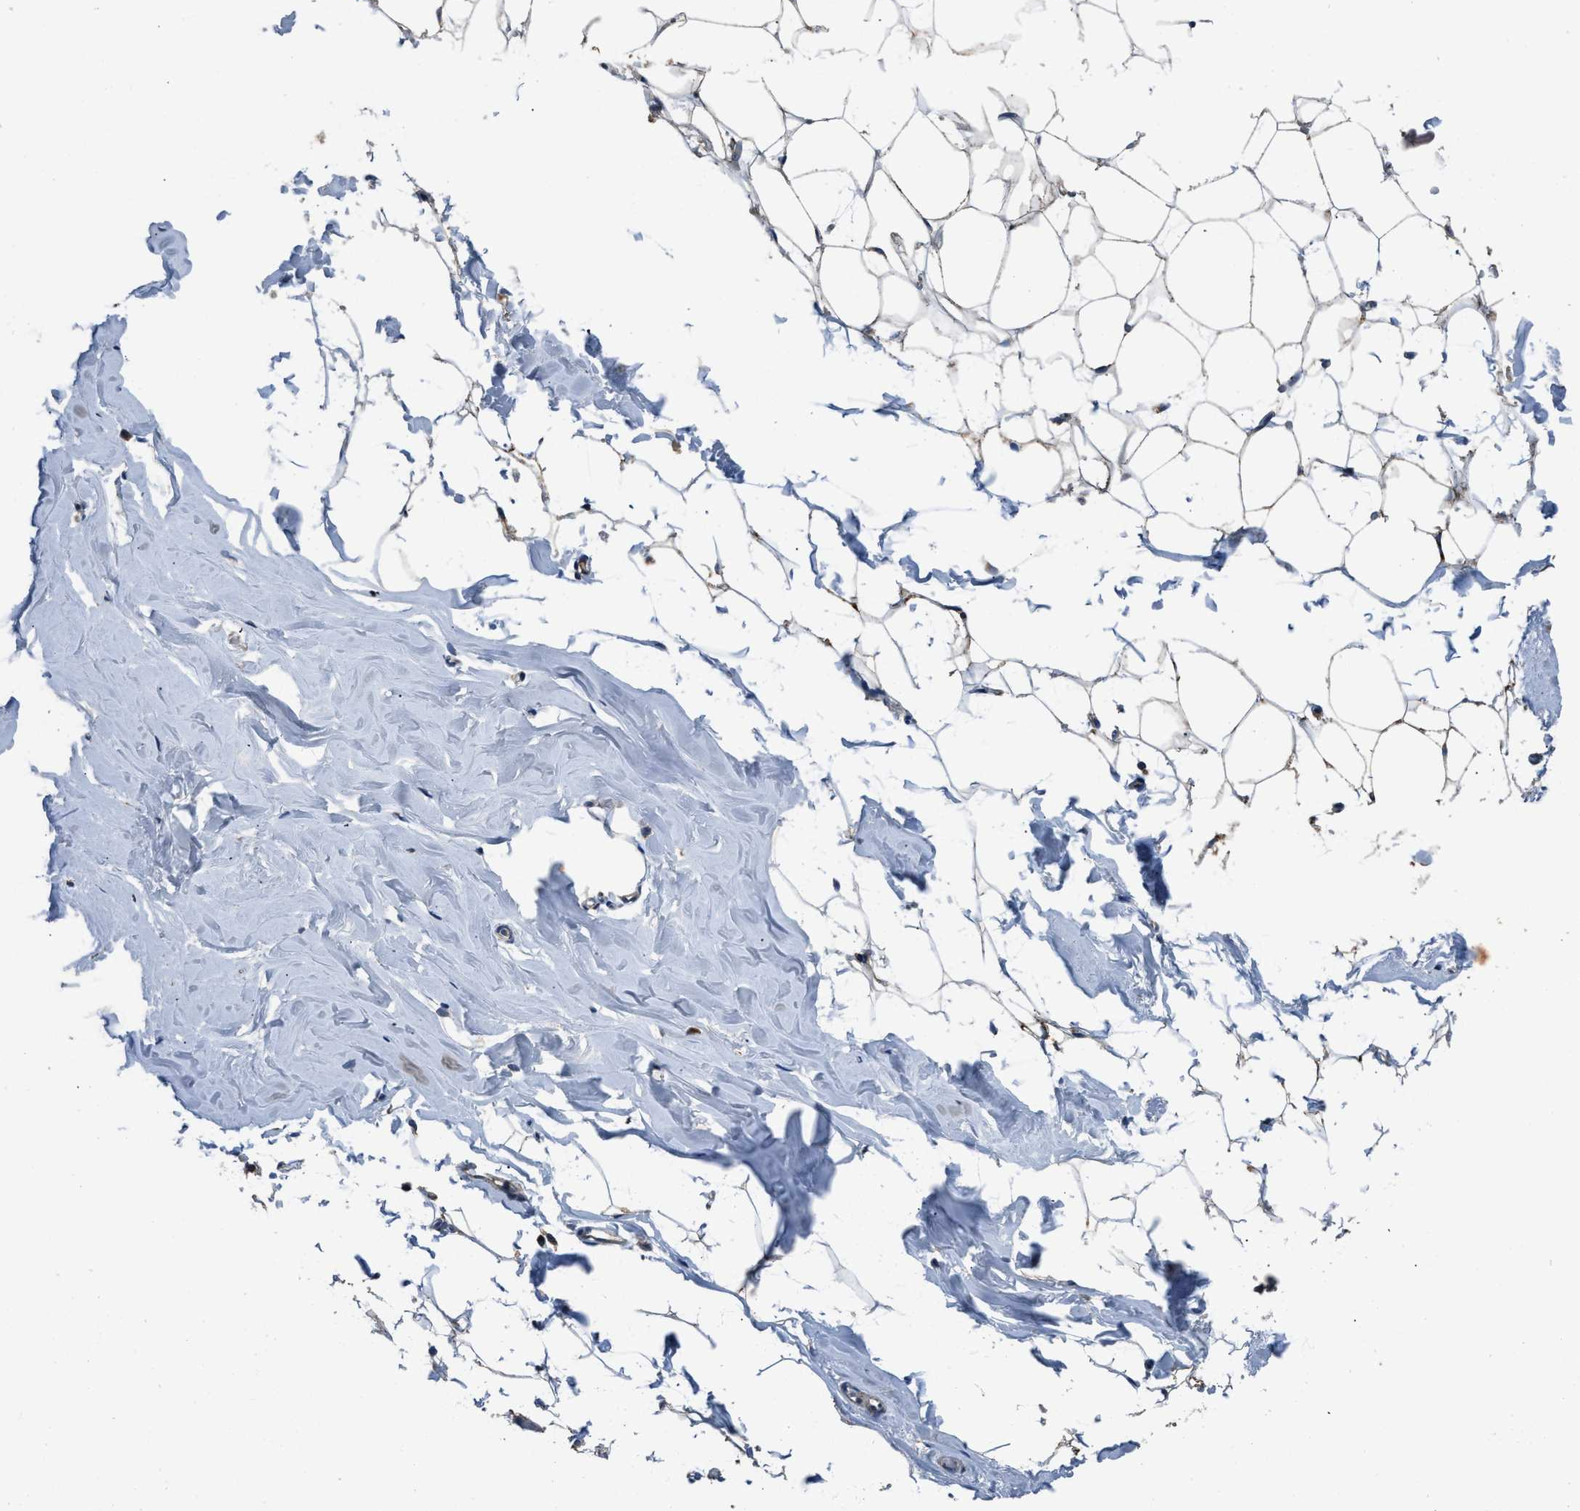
{"staining": {"intensity": "moderate", "quantity": "25%-75%", "location": "cytoplasmic/membranous"}, "tissue": "adipose tissue", "cell_type": "Adipocytes", "image_type": "normal", "snomed": [{"axis": "morphology", "description": "Normal tissue, NOS"}, {"axis": "topography", "description": "Breast"}, {"axis": "topography", "description": "Soft tissue"}], "caption": "DAB immunohistochemical staining of benign adipose tissue shows moderate cytoplasmic/membranous protein positivity in about 25%-75% of adipocytes. (Brightfield microscopy of DAB IHC at high magnification).", "gene": "TMEM150A", "patient": {"sex": "female", "age": 75}}